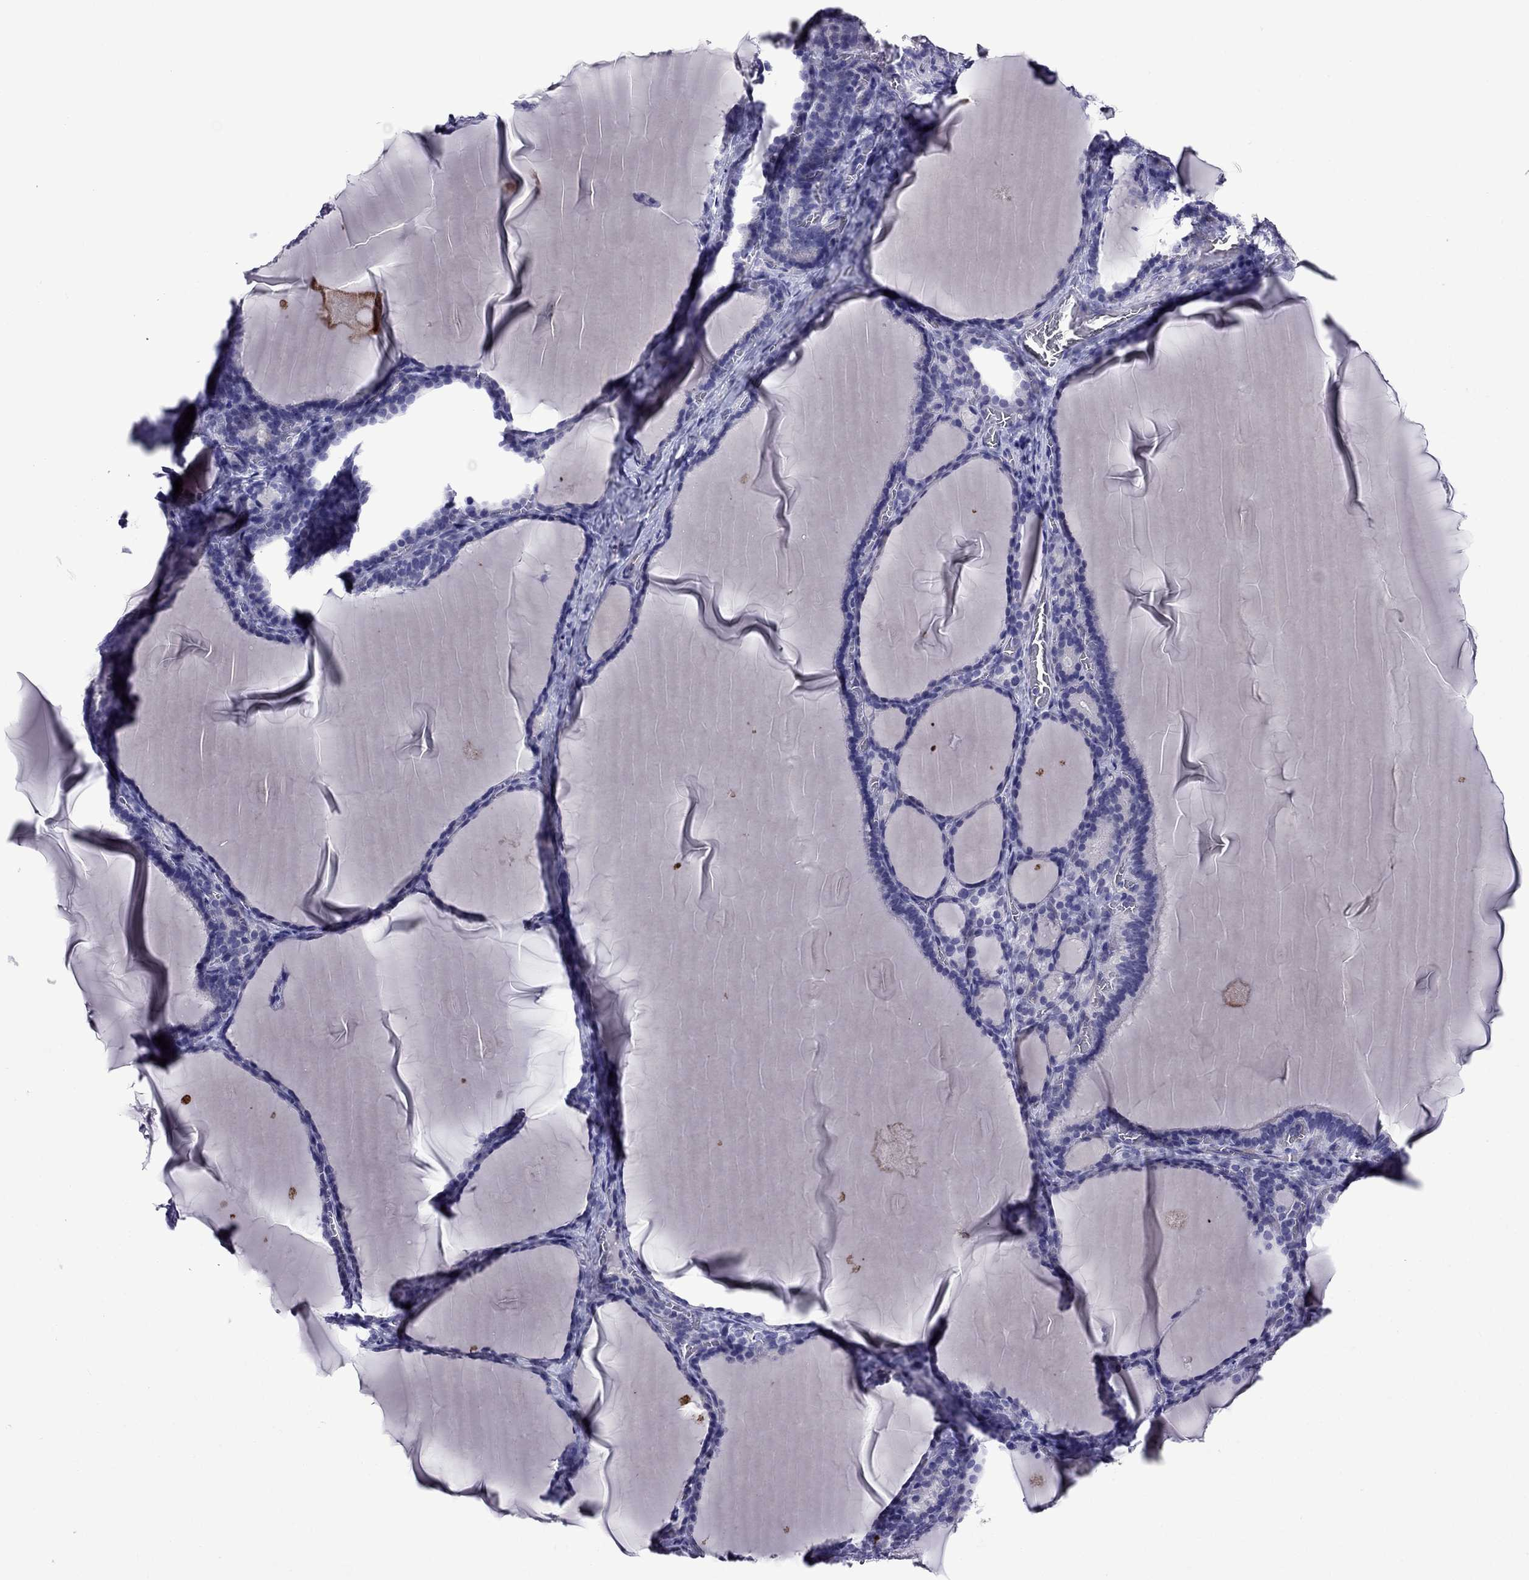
{"staining": {"intensity": "negative", "quantity": "none", "location": "none"}, "tissue": "thyroid gland", "cell_type": "Glandular cells", "image_type": "normal", "snomed": [{"axis": "morphology", "description": "Normal tissue, NOS"}, {"axis": "morphology", "description": "Hyperplasia, NOS"}, {"axis": "topography", "description": "Thyroid gland"}], "caption": "Image shows no protein expression in glandular cells of normal thyroid gland.", "gene": "CHRNA5", "patient": {"sex": "female", "age": 27}}